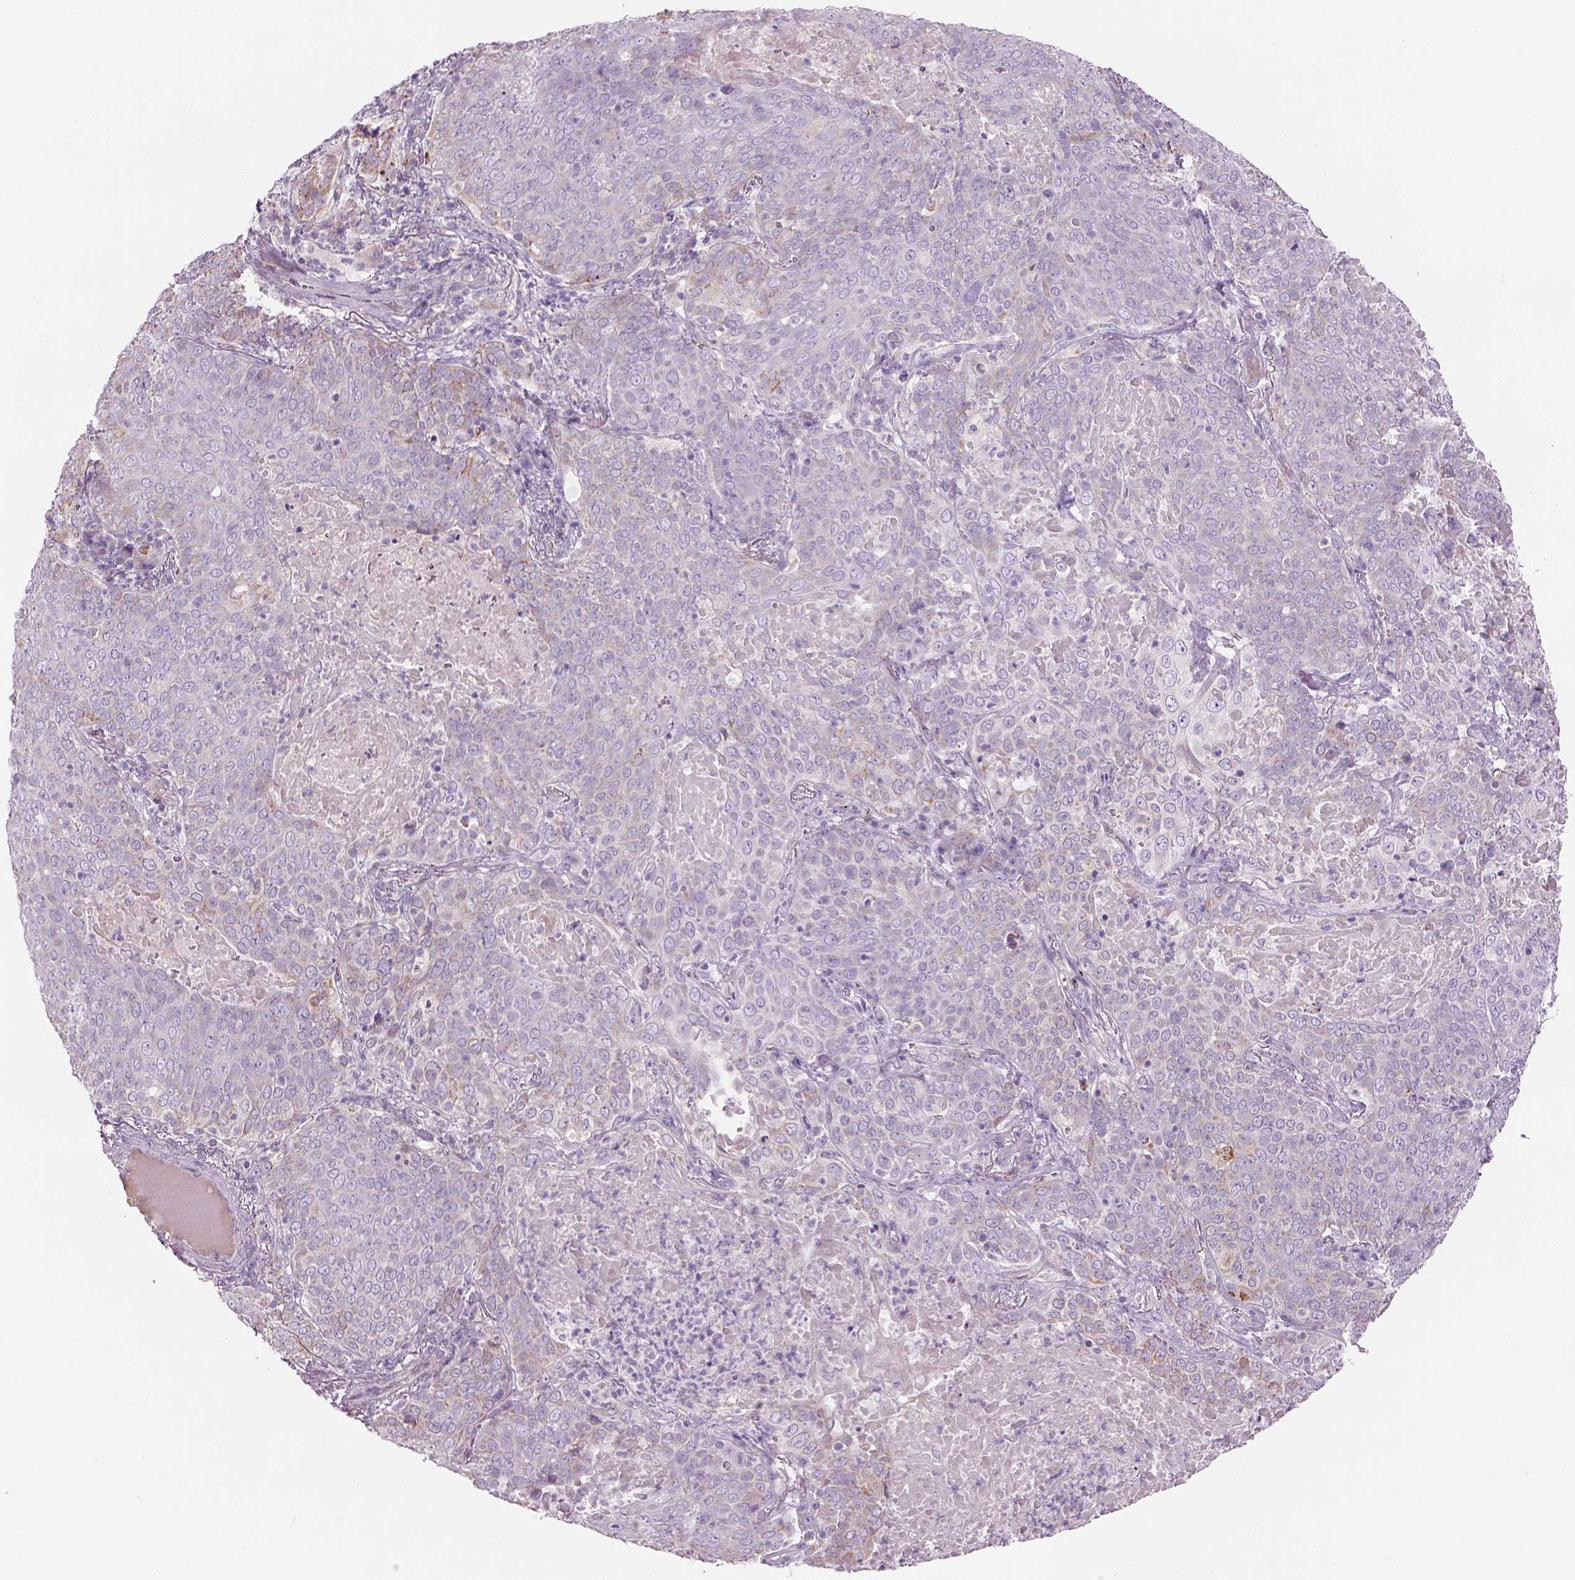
{"staining": {"intensity": "weak", "quantity": "<25%", "location": "cytoplasmic/membranous"}, "tissue": "lung cancer", "cell_type": "Tumor cells", "image_type": "cancer", "snomed": [{"axis": "morphology", "description": "Squamous cell carcinoma, NOS"}, {"axis": "topography", "description": "Lung"}], "caption": "This is a histopathology image of IHC staining of lung cancer, which shows no expression in tumor cells.", "gene": "IFT52", "patient": {"sex": "male", "age": 82}}